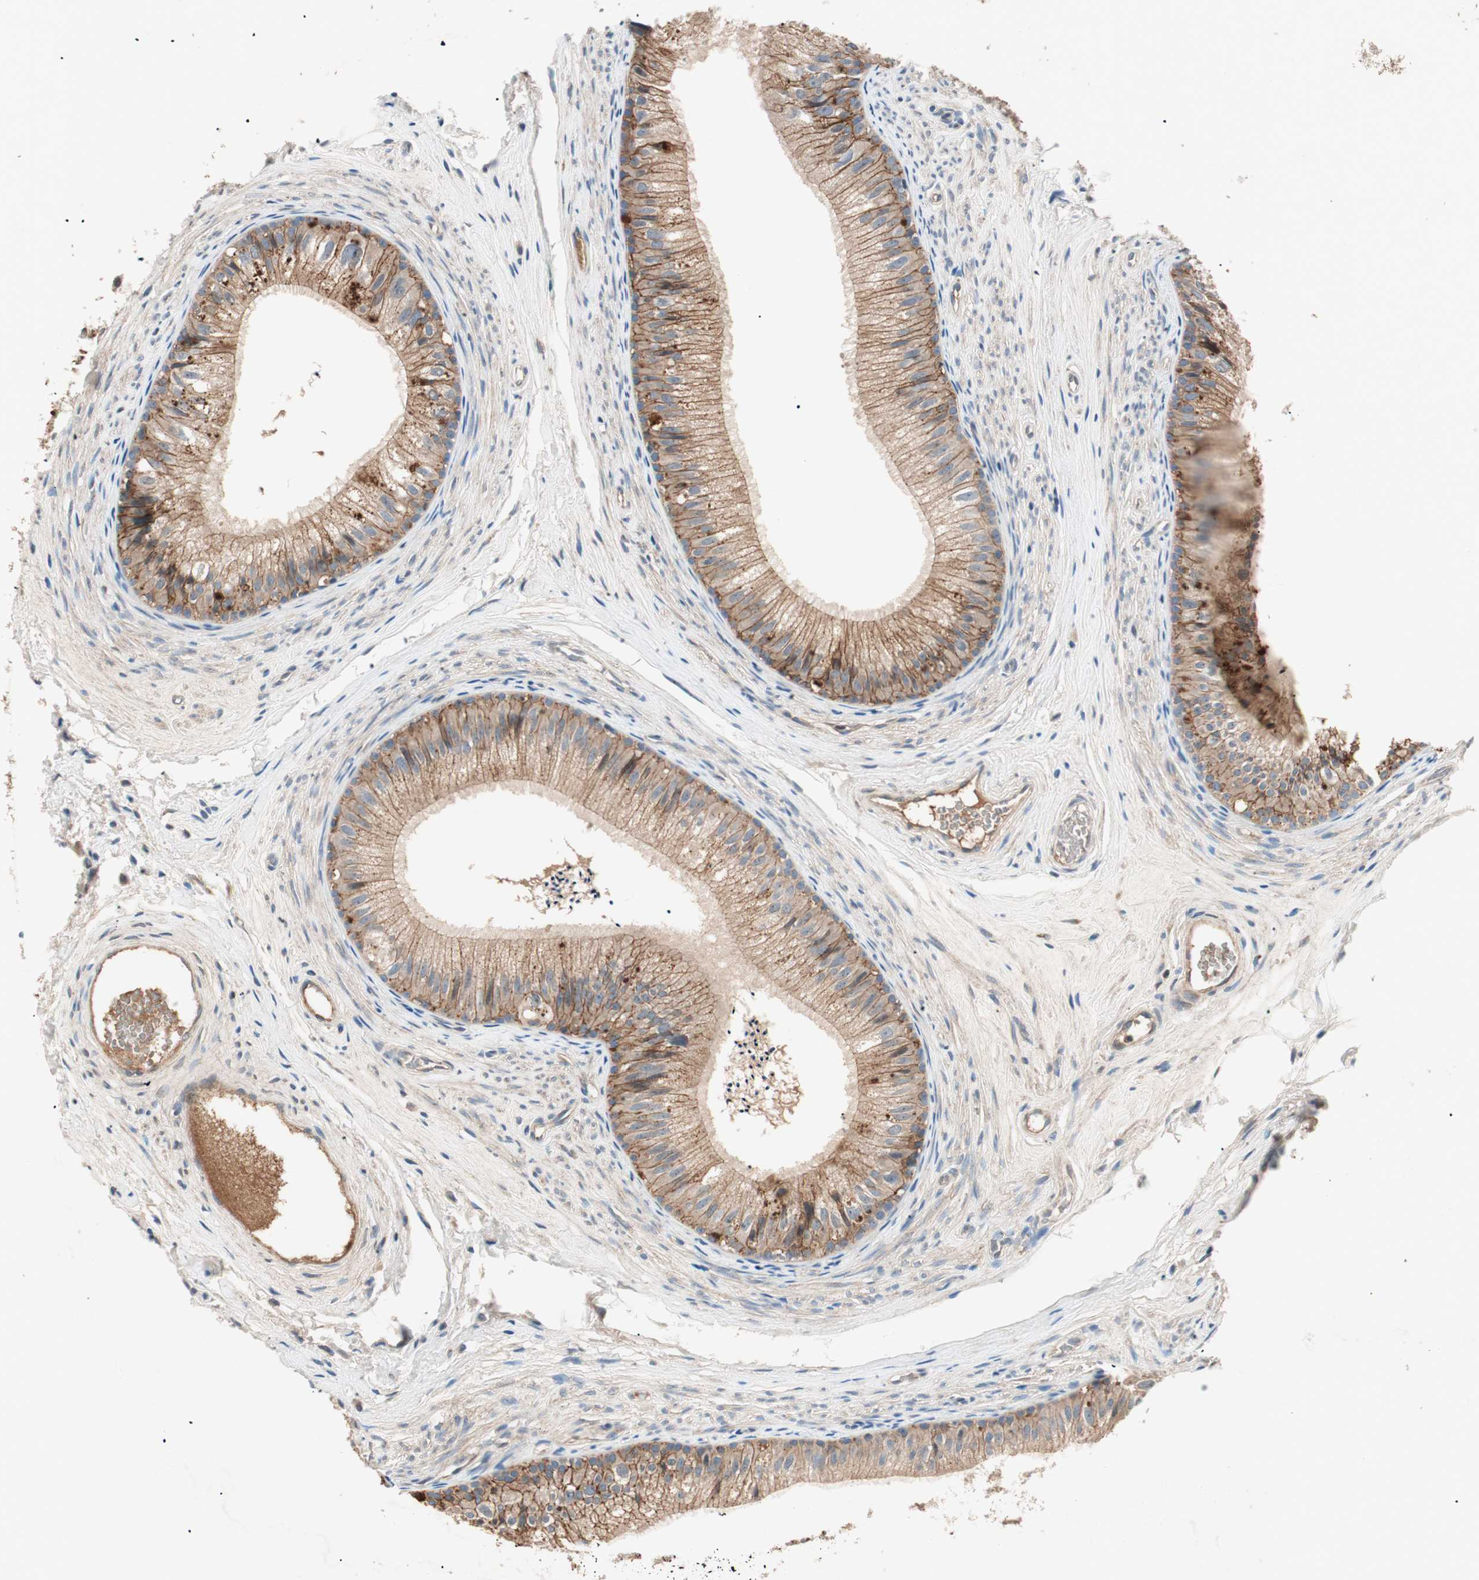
{"staining": {"intensity": "strong", "quantity": ">75%", "location": "cytoplasmic/membranous"}, "tissue": "epididymis", "cell_type": "Glandular cells", "image_type": "normal", "snomed": [{"axis": "morphology", "description": "Normal tissue, NOS"}, {"axis": "topography", "description": "Epididymis"}], "caption": "Protein expression analysis of unremarkable human epididymis reveals strong cytoplasmic/membranous expression in about >75% of glandular cells. (Stains: DAB in brown, nuclei in blue, Microscopy: brightfield microscopy at high magnification).", "gene": "HPN", "patient": {"sex": "male", "age": 56}}